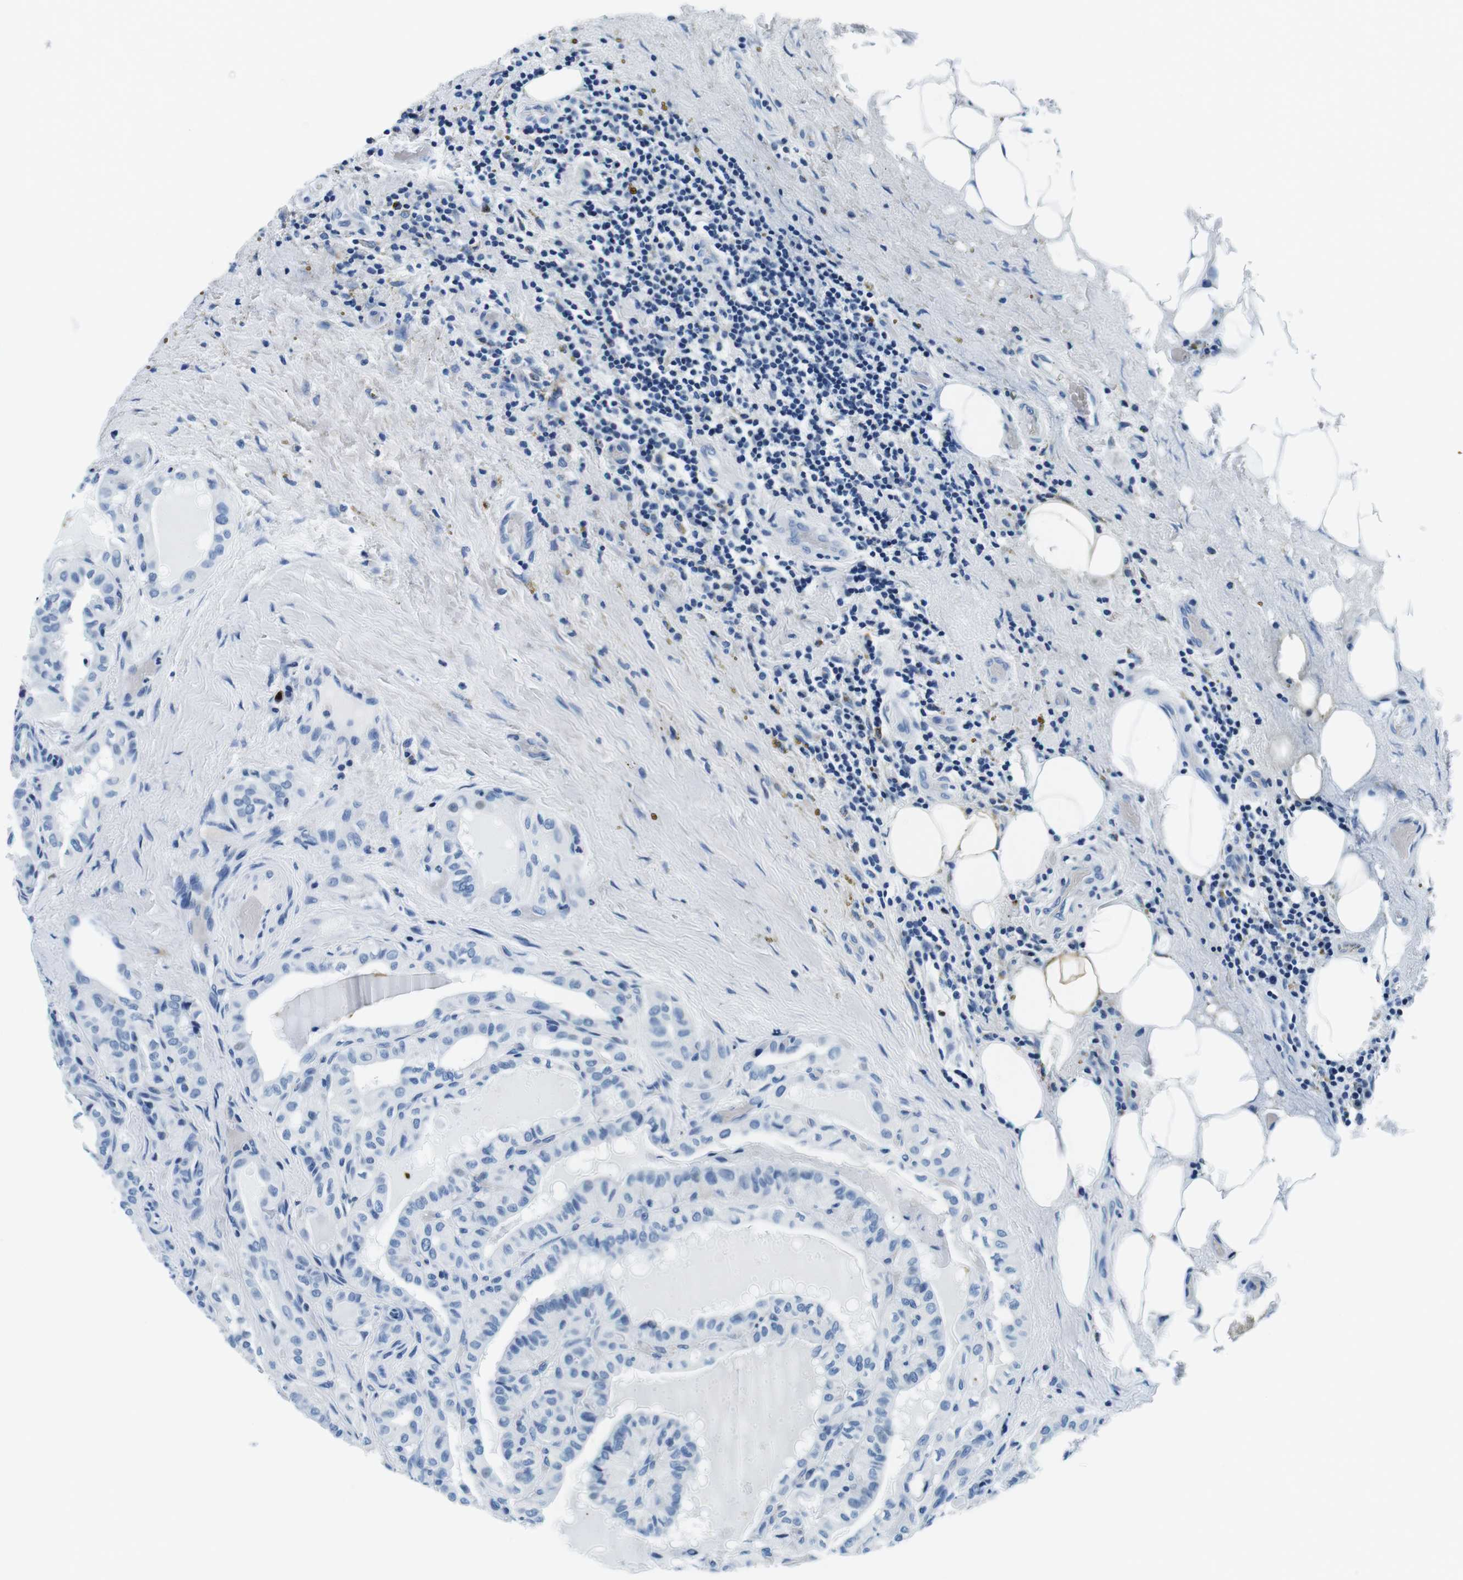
{"staining": {"intensity": "negative", "quantity": "none", "location": "none"}, "tissue": "thyroid cancer", "cell_type": "Tumor cells", "image_type": "cancer", "snomed": [{"axis": "morphology", "description": "Papillary adenocarcinoma, NOS"}, {"axis": "topography", "description": "Thyroid gland"}], "caption": "Tumor cells are negative for protein expression in human thyroid cancer (papillary adenocarcinoma).", "gene": "HLA-DRB1", "patient": {"sex": "male", "age": 77}}